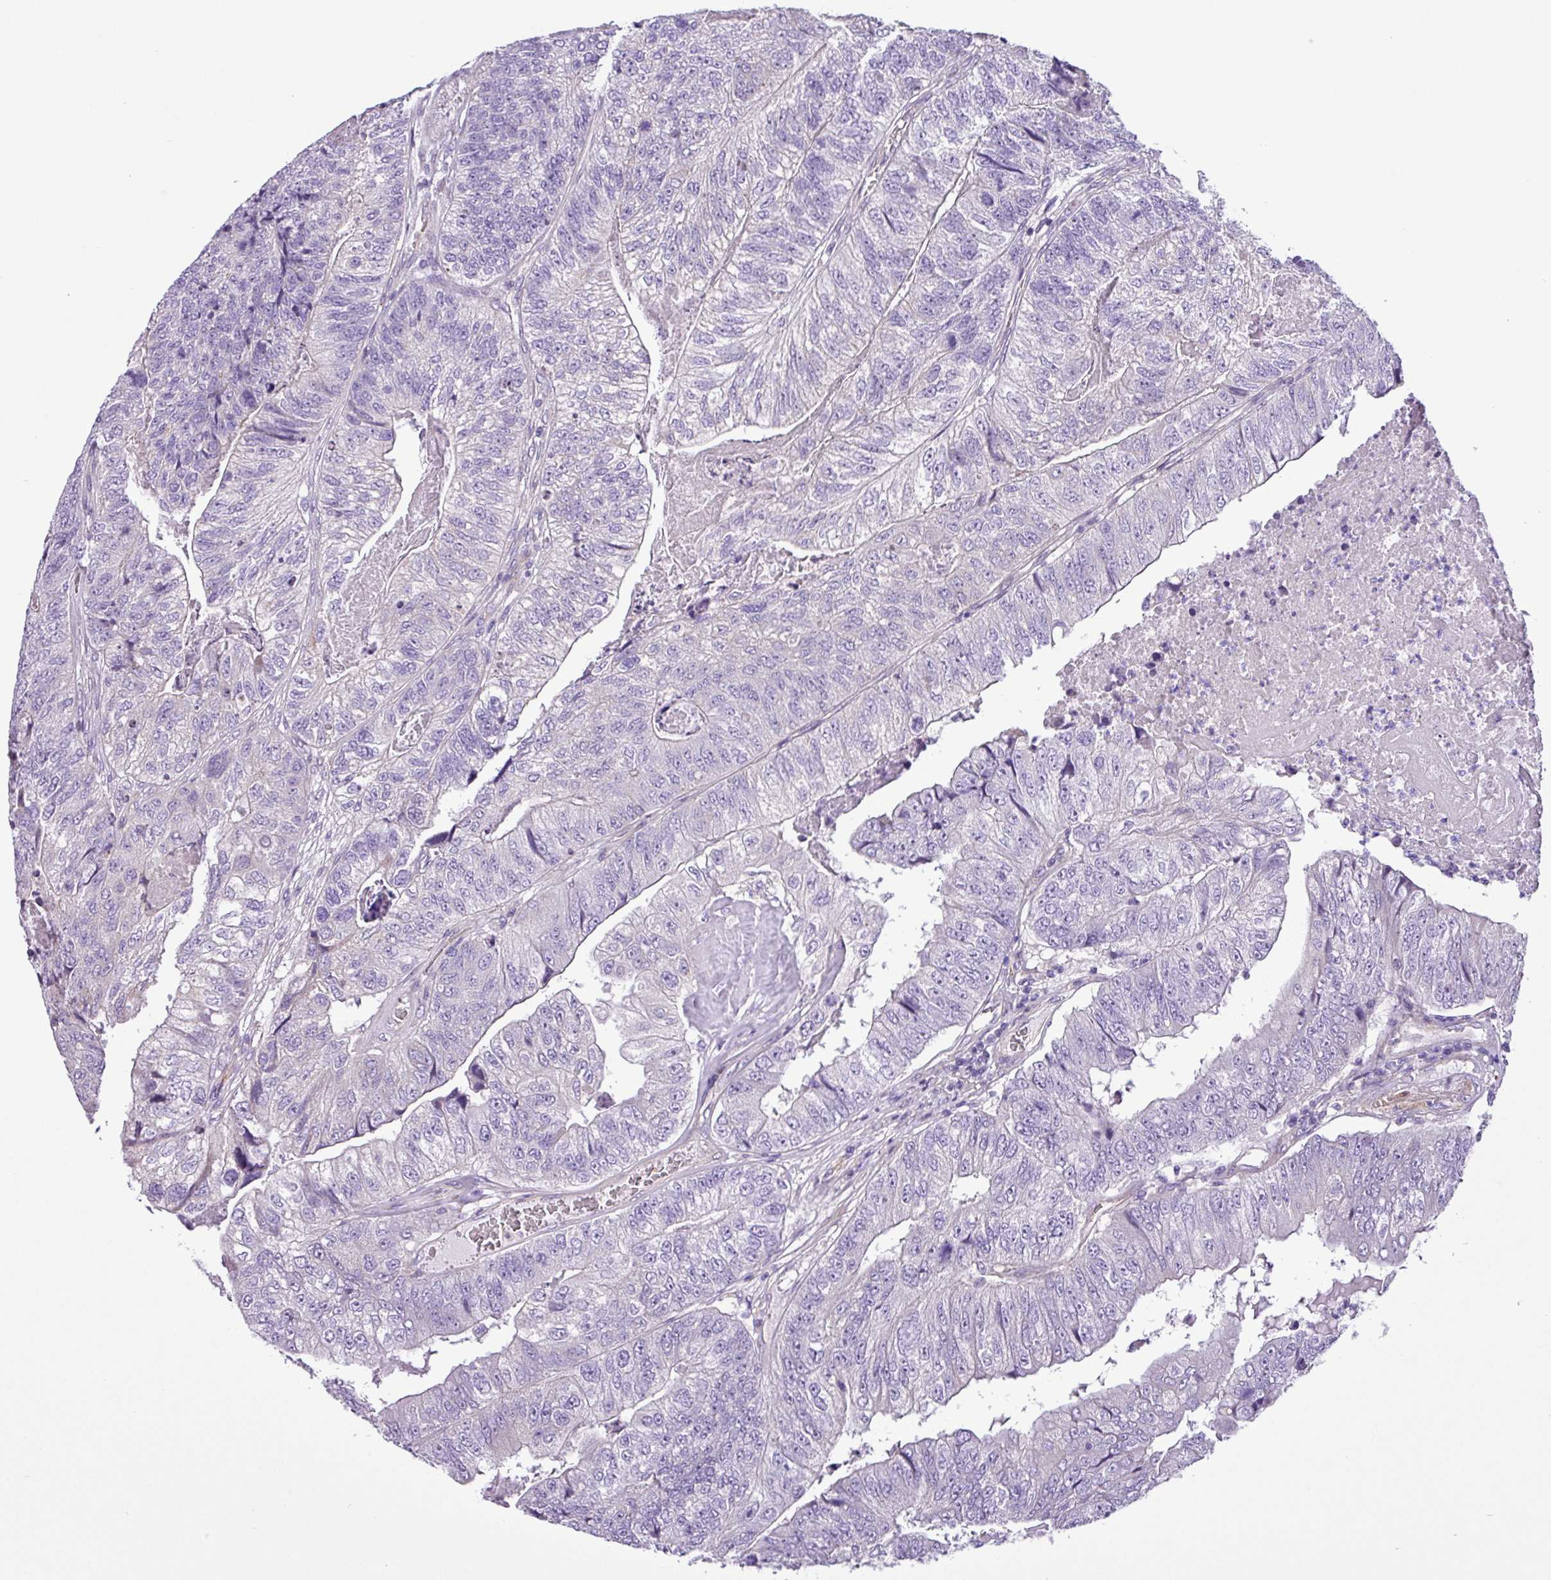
{"staining": {"intensity": "negative", "quantity": "none", "location": "none"}, "tissue": "colorectal cancer", "cell_type": "Tumor cells", "image_type": "cancer", "snomed": [{"axis": "morphology", "description": "Adenocarcinoma, NOS"}, {"axis": "topography", "description": "Colon"}], "caption": "Tumor cells are negative for brown protein staining in colorectal cancer (adenocarcinoma).", "gene": "C11orf91", "patient": {"sex": "female", "age": 67}}